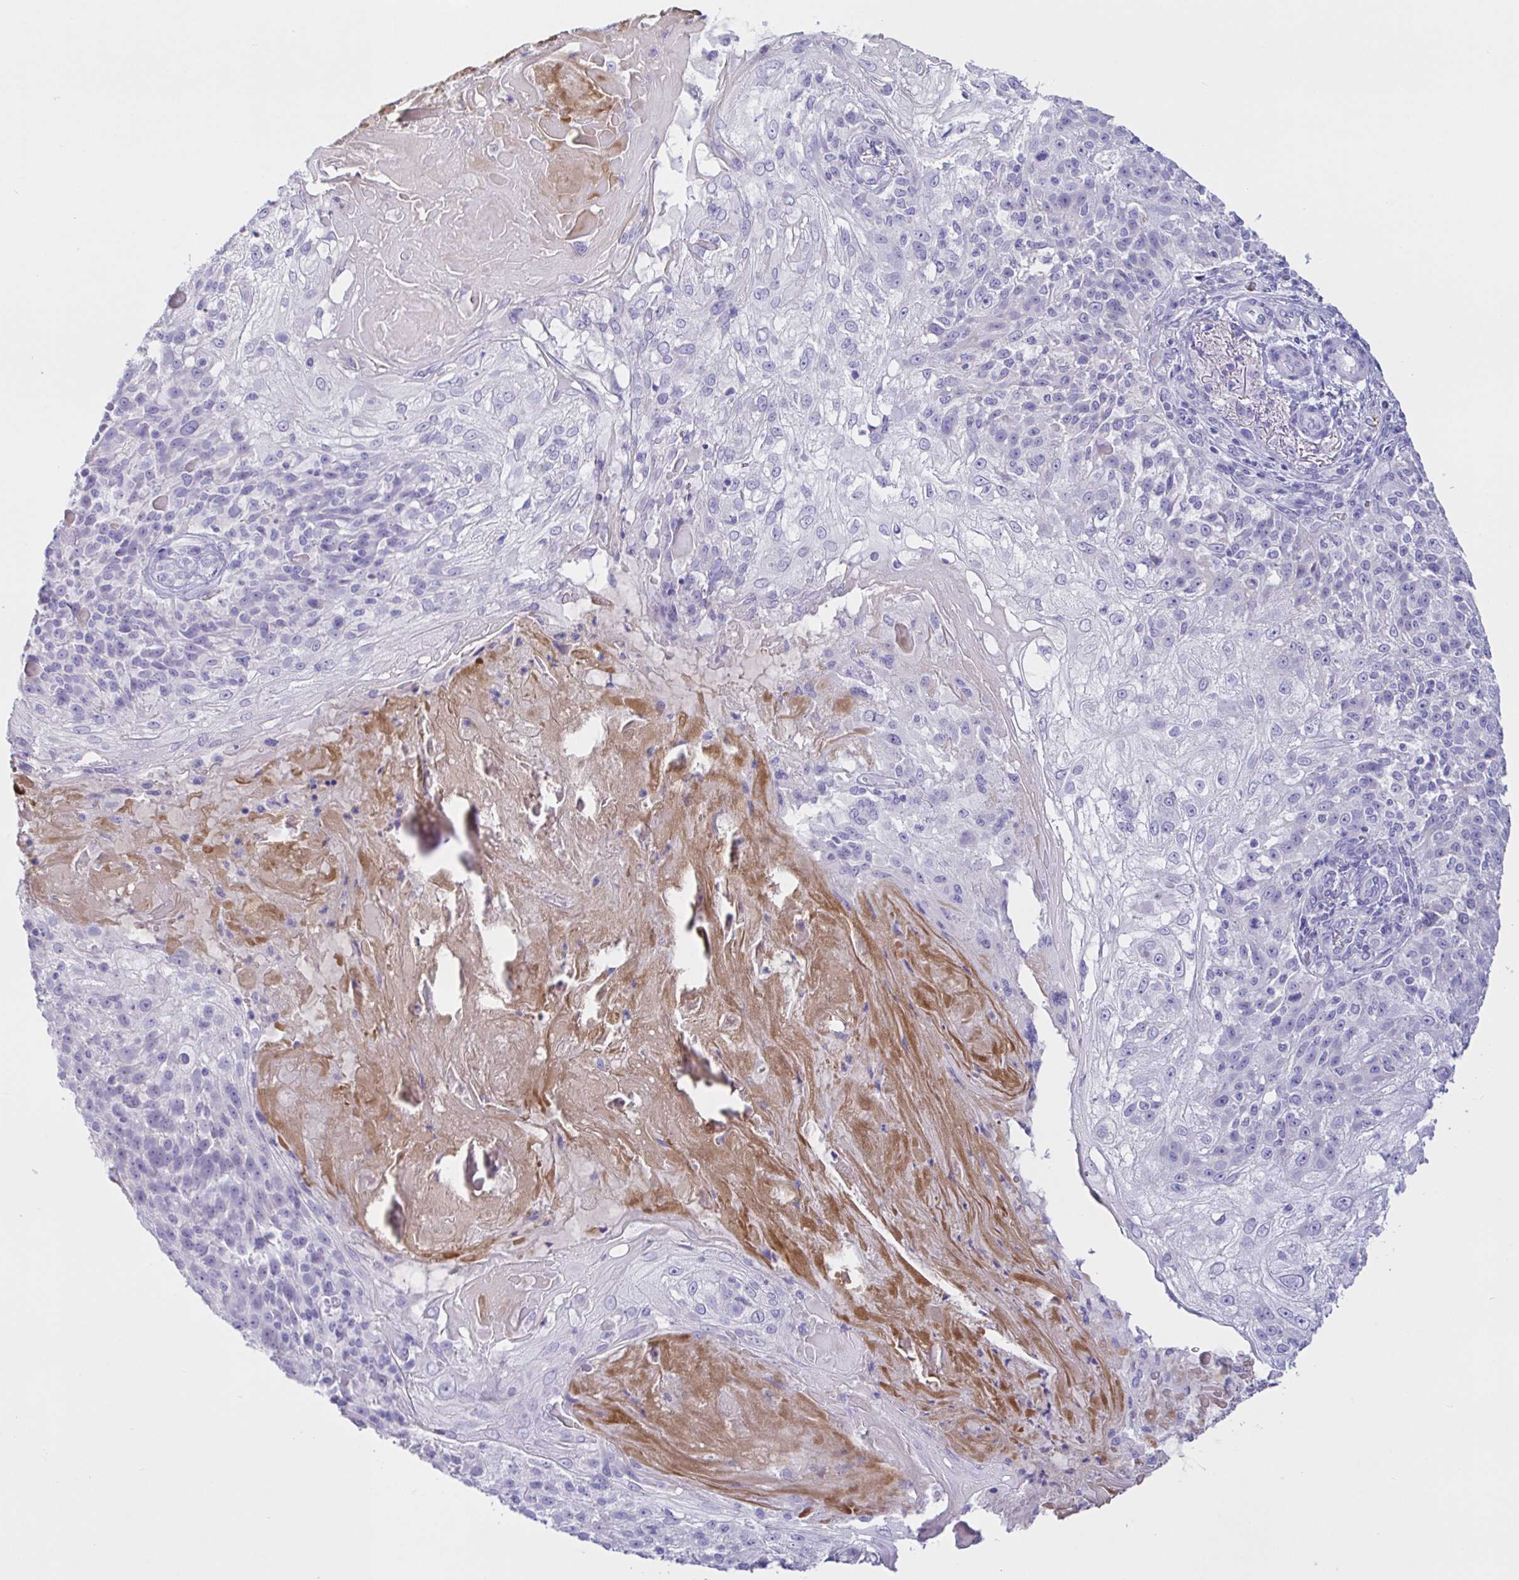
{"staining": {"intensity": "negative", "quantity": "none", "location": "none"}, "tissue": "skin cancer", "cell_type": "Tumor cells", "image_type": "cancer", "snomed": [{"axis": "morphology", "description": "Normal tissue, NOS"}, {"axis": "morphology", "description": "Squamous cell carcinoma, NOS"}, {"axis": "topography", "description": "Skin"}], "caption": "Immunohistochemistry micrograph of squamous cell carcinoma (skin) stained for a protein (brown), which demonstrates no positivity in tumor cells.", "gene": "SAA4", "patient": {"sex": "female", "age": 83}}